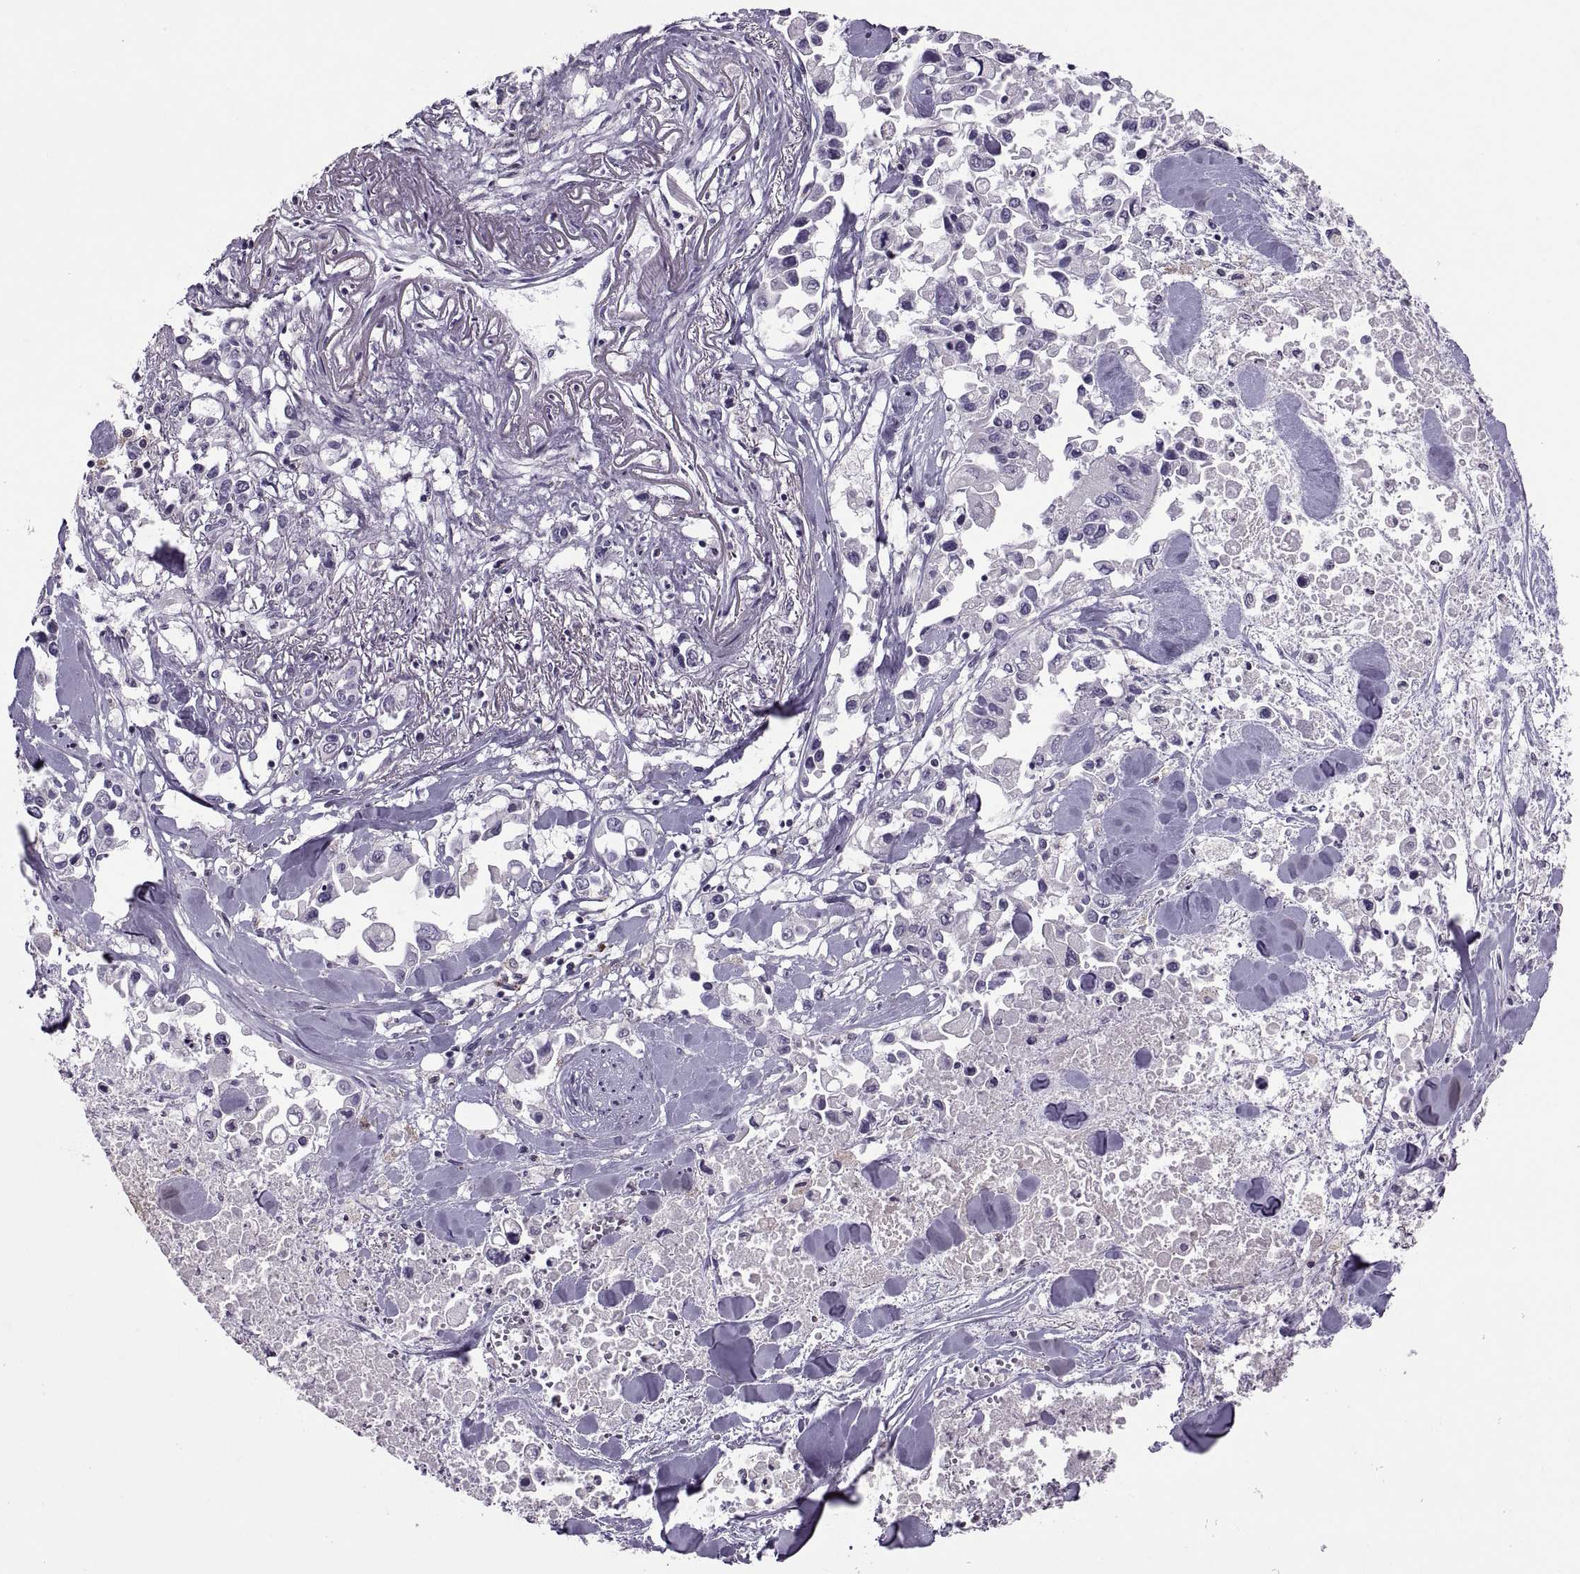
{"staining": {"intensity": "negative", "quantity": "none", "location": "none"}, "tissue": "pancreatic cancer", "cell_type": "Tumor cells", "image_type": "cancer", "snomed": [{"axis": "morphology", "description": "Adenocarcinoma, NOS"}, {"axis": "topography", "description": "Pancreas"}], "caption": "Immunohistochemistry (IHC) image of neoplastic tissue: pancreatic cancer (adenocarcinoma) stained with DAB (3,3'-diaminobenzidine) exhibits no significant protein expression in tumor cells.", "gene": "OTP", "patient": {"sex": "female", "age": 83}}